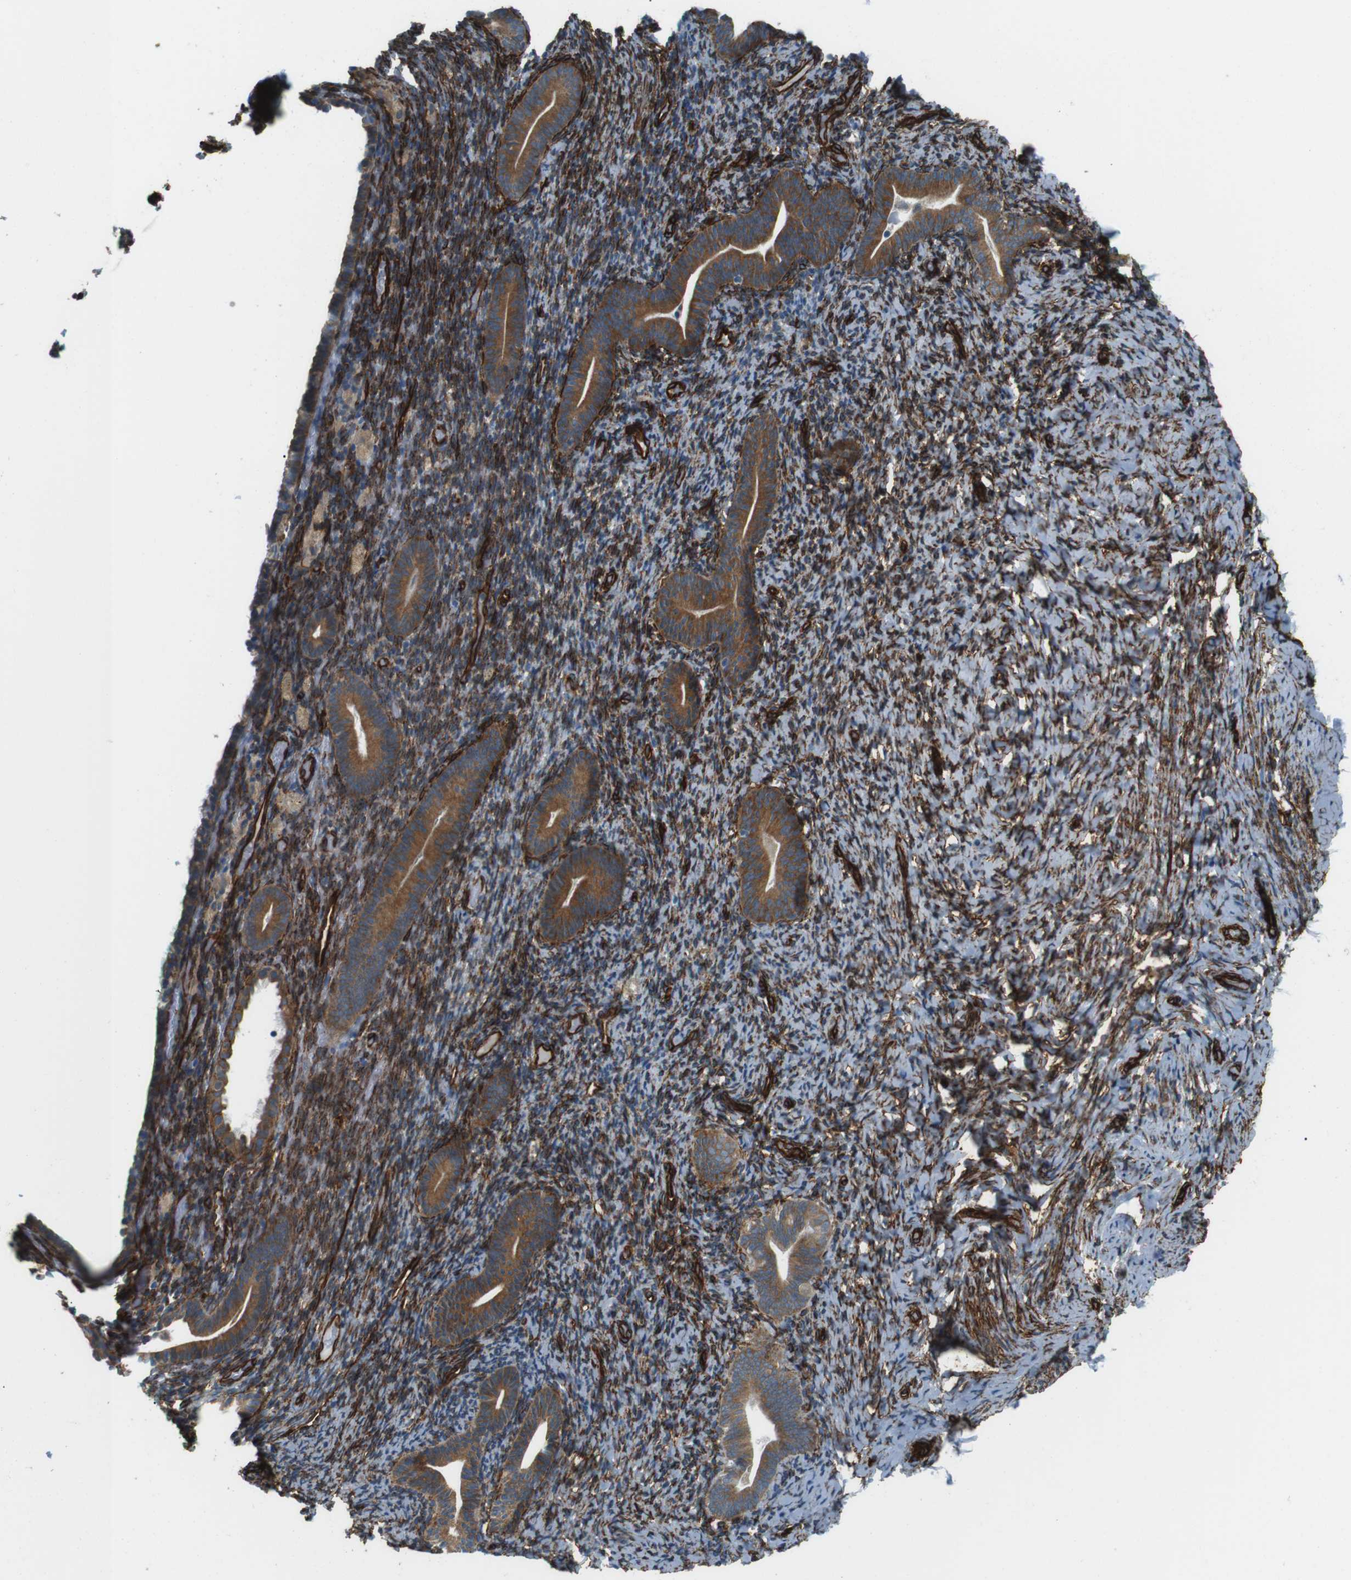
{"staining": {"intensity": "moderate", "quantity": "<25%", "location": "cytoplasmic/membranous"}, "tissue": "endometrium", "cell_type": "Cells in endometrial stroma", "image_type": "normal", "snomed": [{"axis": "morphology", "description": "Normal tissue, NOS"}, {"axis": "topography", "description": "Endometrium"}], "caption": "The histopathology image shows immunohistochemical staining of normal endometrium. There is moderate cytoplasmic/membranous staining is present in approximately <25% of cells in endometrial stroma.", "gene": "ODR4", "patient": {"sex": "female", "age": 51}}